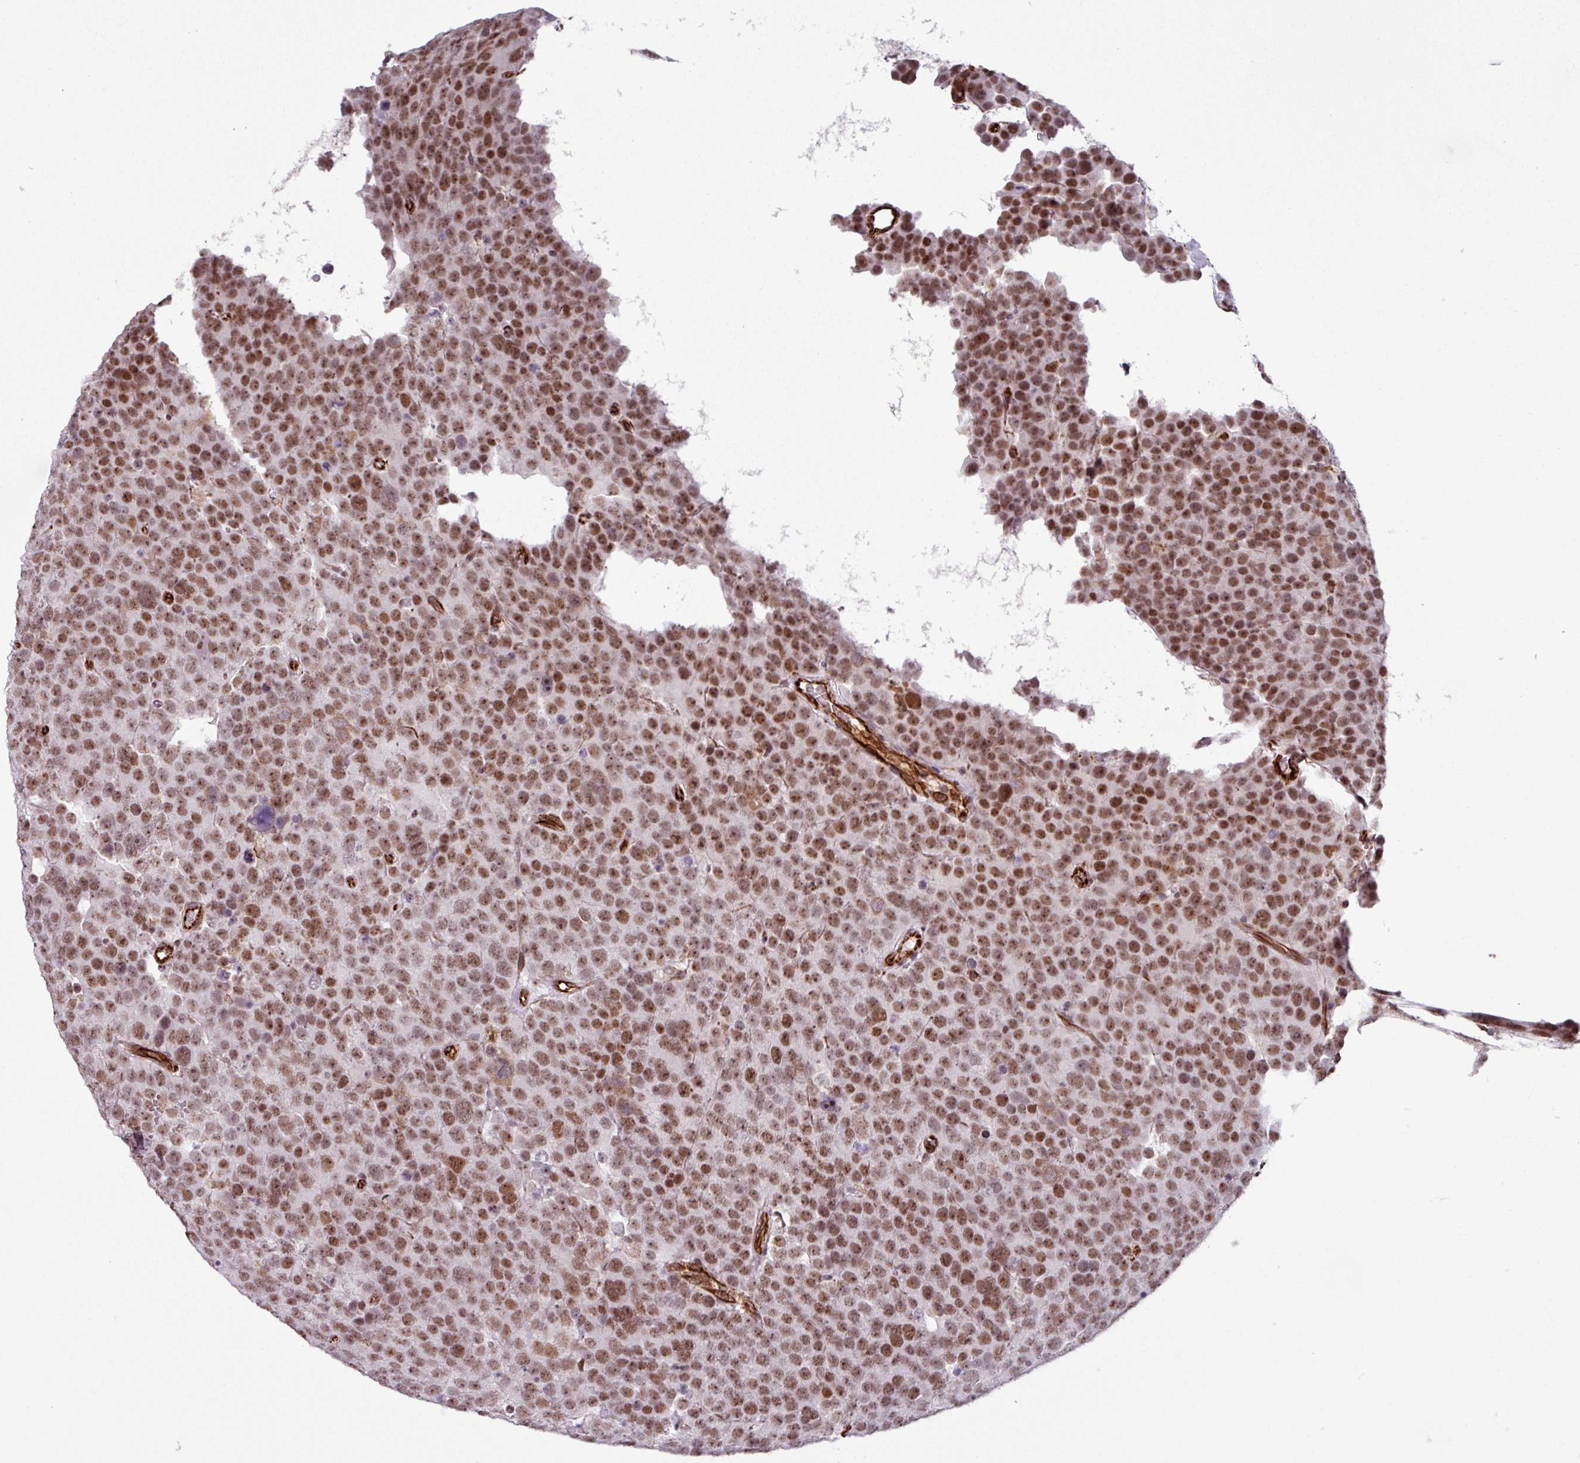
{"staining": {"intensity": "moderate", "quantity": ">75%", "location": "nuclear"}, "tissue": "testis cancer", "cell_type": "Tumor cells", "image_type": "cancer", "snomed": [{"axis": "morphology", "description": "Seminoma, NOS"}, {"axis": "topography", "description": "Testis"}], "caption": "Brown immunohistochemical staining in human testis cancer (seminoma) displays moderate nuclear expression in about >75% of tumor cells. (brown staining indicates protein expression, while blue staining denotes nuclei).", "gene": "CHD3", "patient": {"sex": "male", "age": 71}}